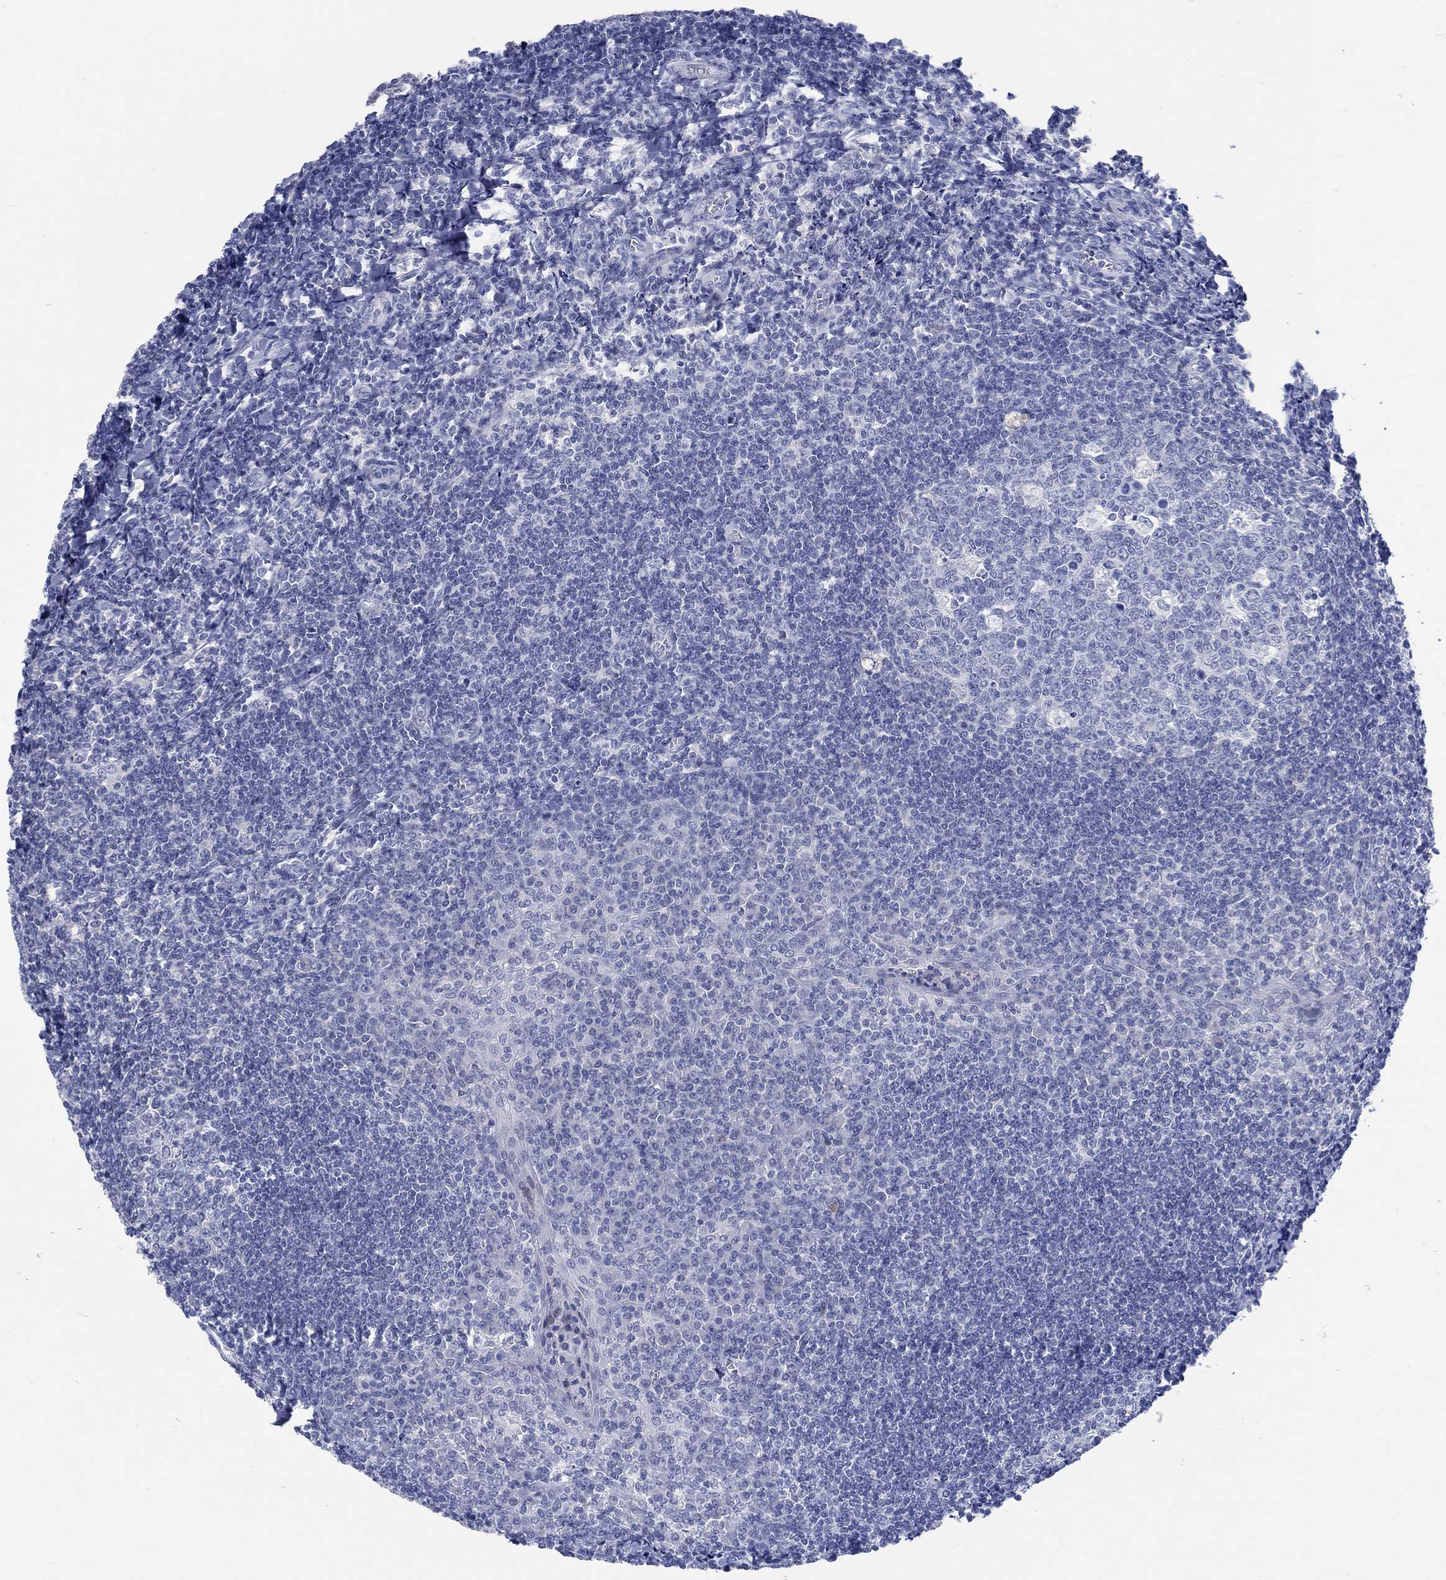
{"staining": {"intensity": "negative", "quantity": "none", "location": "none"}, "tissue": "tonsil", "cell_type": "Germinal center cells", "image_type": "normal", "snomed": [{"axis": "morphology", "description": "Normal tissue, NOS"}, {"axis": "topography", "description": "Tonsil"}], "caption": "IHC image of benign tonsil: human tonsil stained with DAB (3,3'-diaminobenzidine) reveals no significant protein positivity in germinal center cells.", "gene": "C4orf47", "patient": {"sex": "female", "age": 12}}